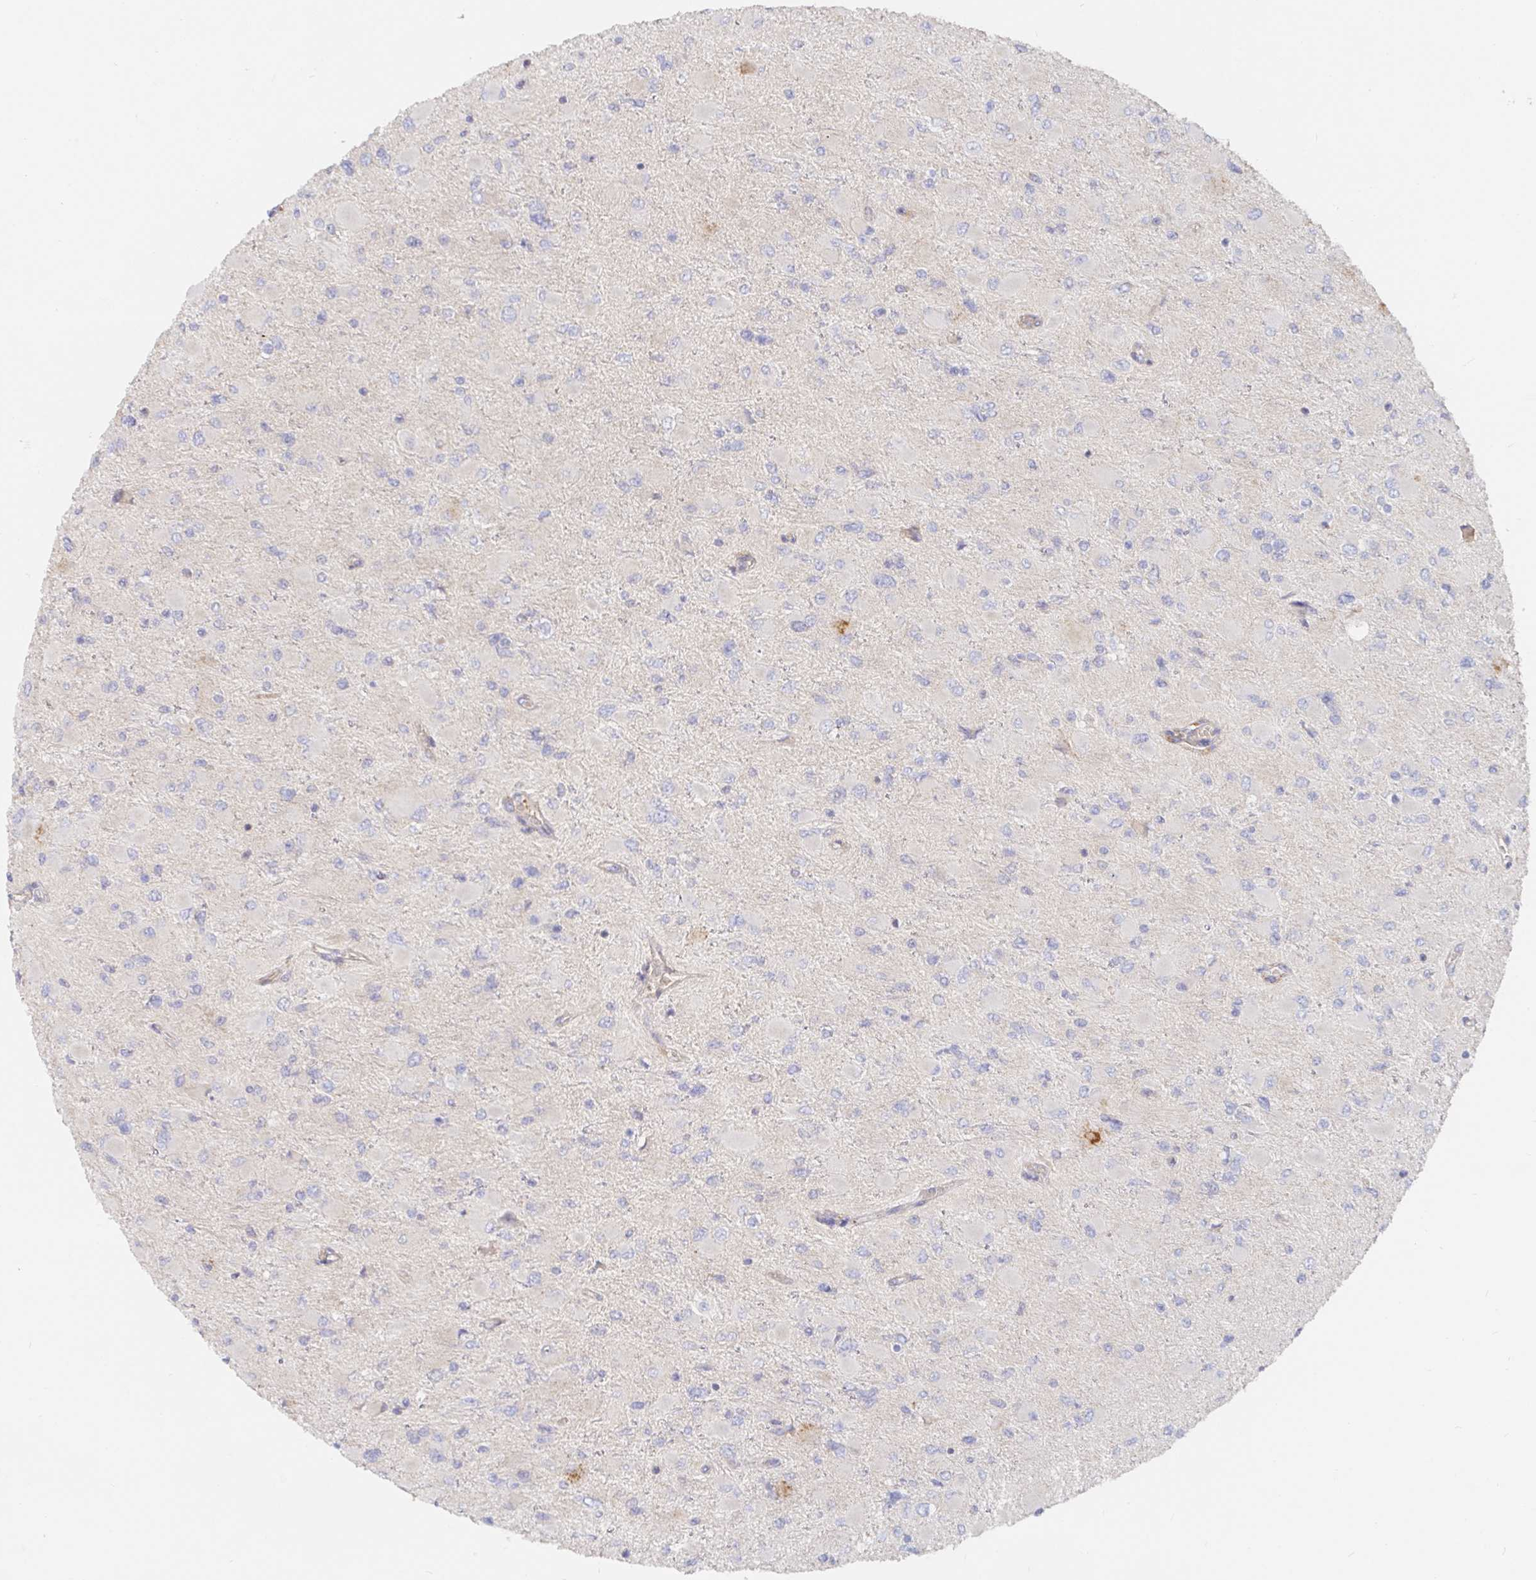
{"staining": {"intensity": "negative", "quantity": "none", "location": "none"}, "tissue": "glioma", "cell_type": "Tumor cells", "image_type": "cancer", "snomed": [{"axis": "morphology", "description": "Glioma, malignant, High grade"}, {"axis": "topography", "description": "Cerebral cortex"}], "caption": "A high-resolution histopathology image shows immunohistochemistry staining of high-grade glioma (malignant), which displays no significant staining in tumor cells.", "gene": "IRAK2", "patient": {"sex": "female", "age": 36}}